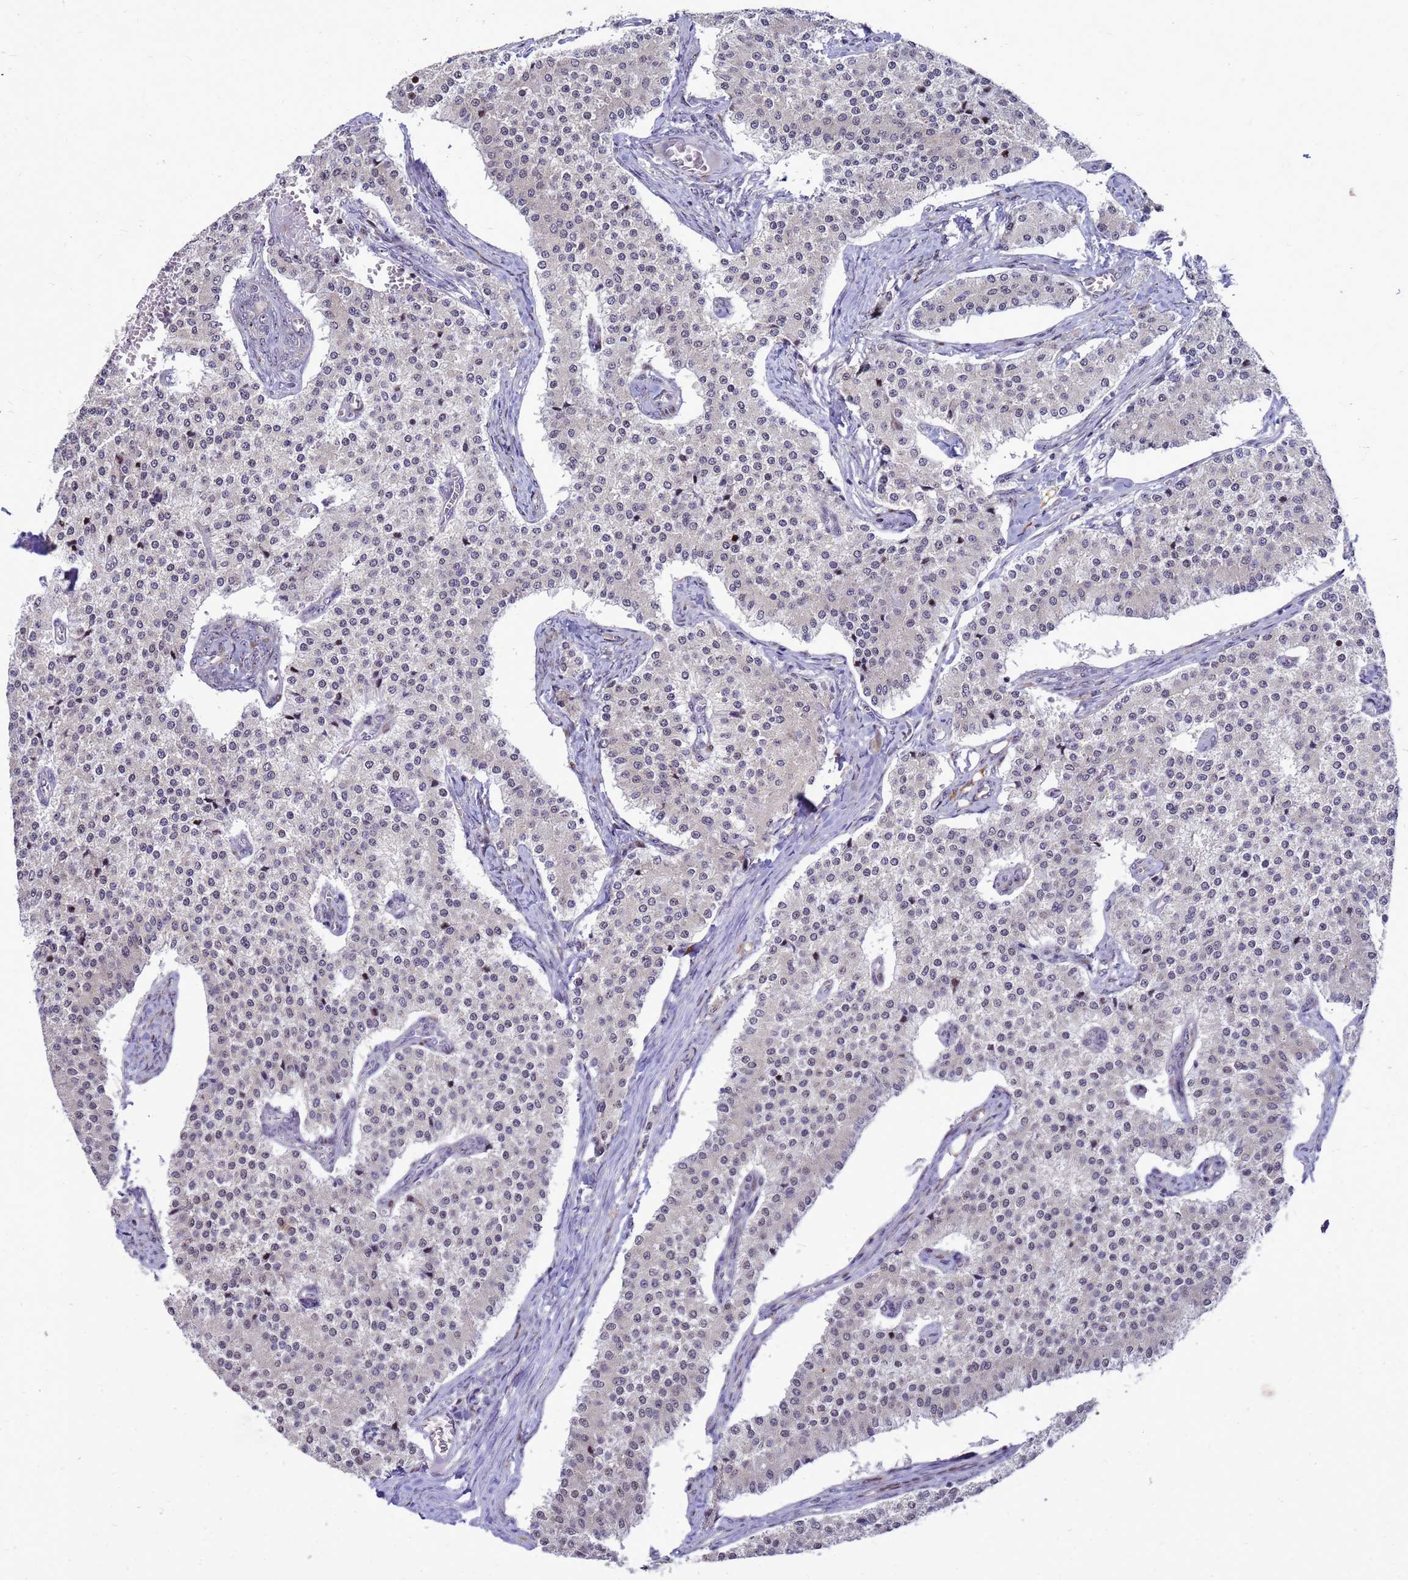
{"staining": {"intensity": "negative", "quantity": "none", "location": "none"}, "tissue": "carcinoid", "cell_type": "Tumor cells", "image_type": "cancer", "snomed": [{"axis": "morphology", "description": "Carcinoid, malignant, NOS"}, {"axis": "topography", "description": "Colon"}], "caption": "This is an immunohistochemistry (IHC) image of carcinoid (malignant). There is no staining in tumor cells.", "gene": "RSPO1", "patient": {"sex": "female", "age": 52}}